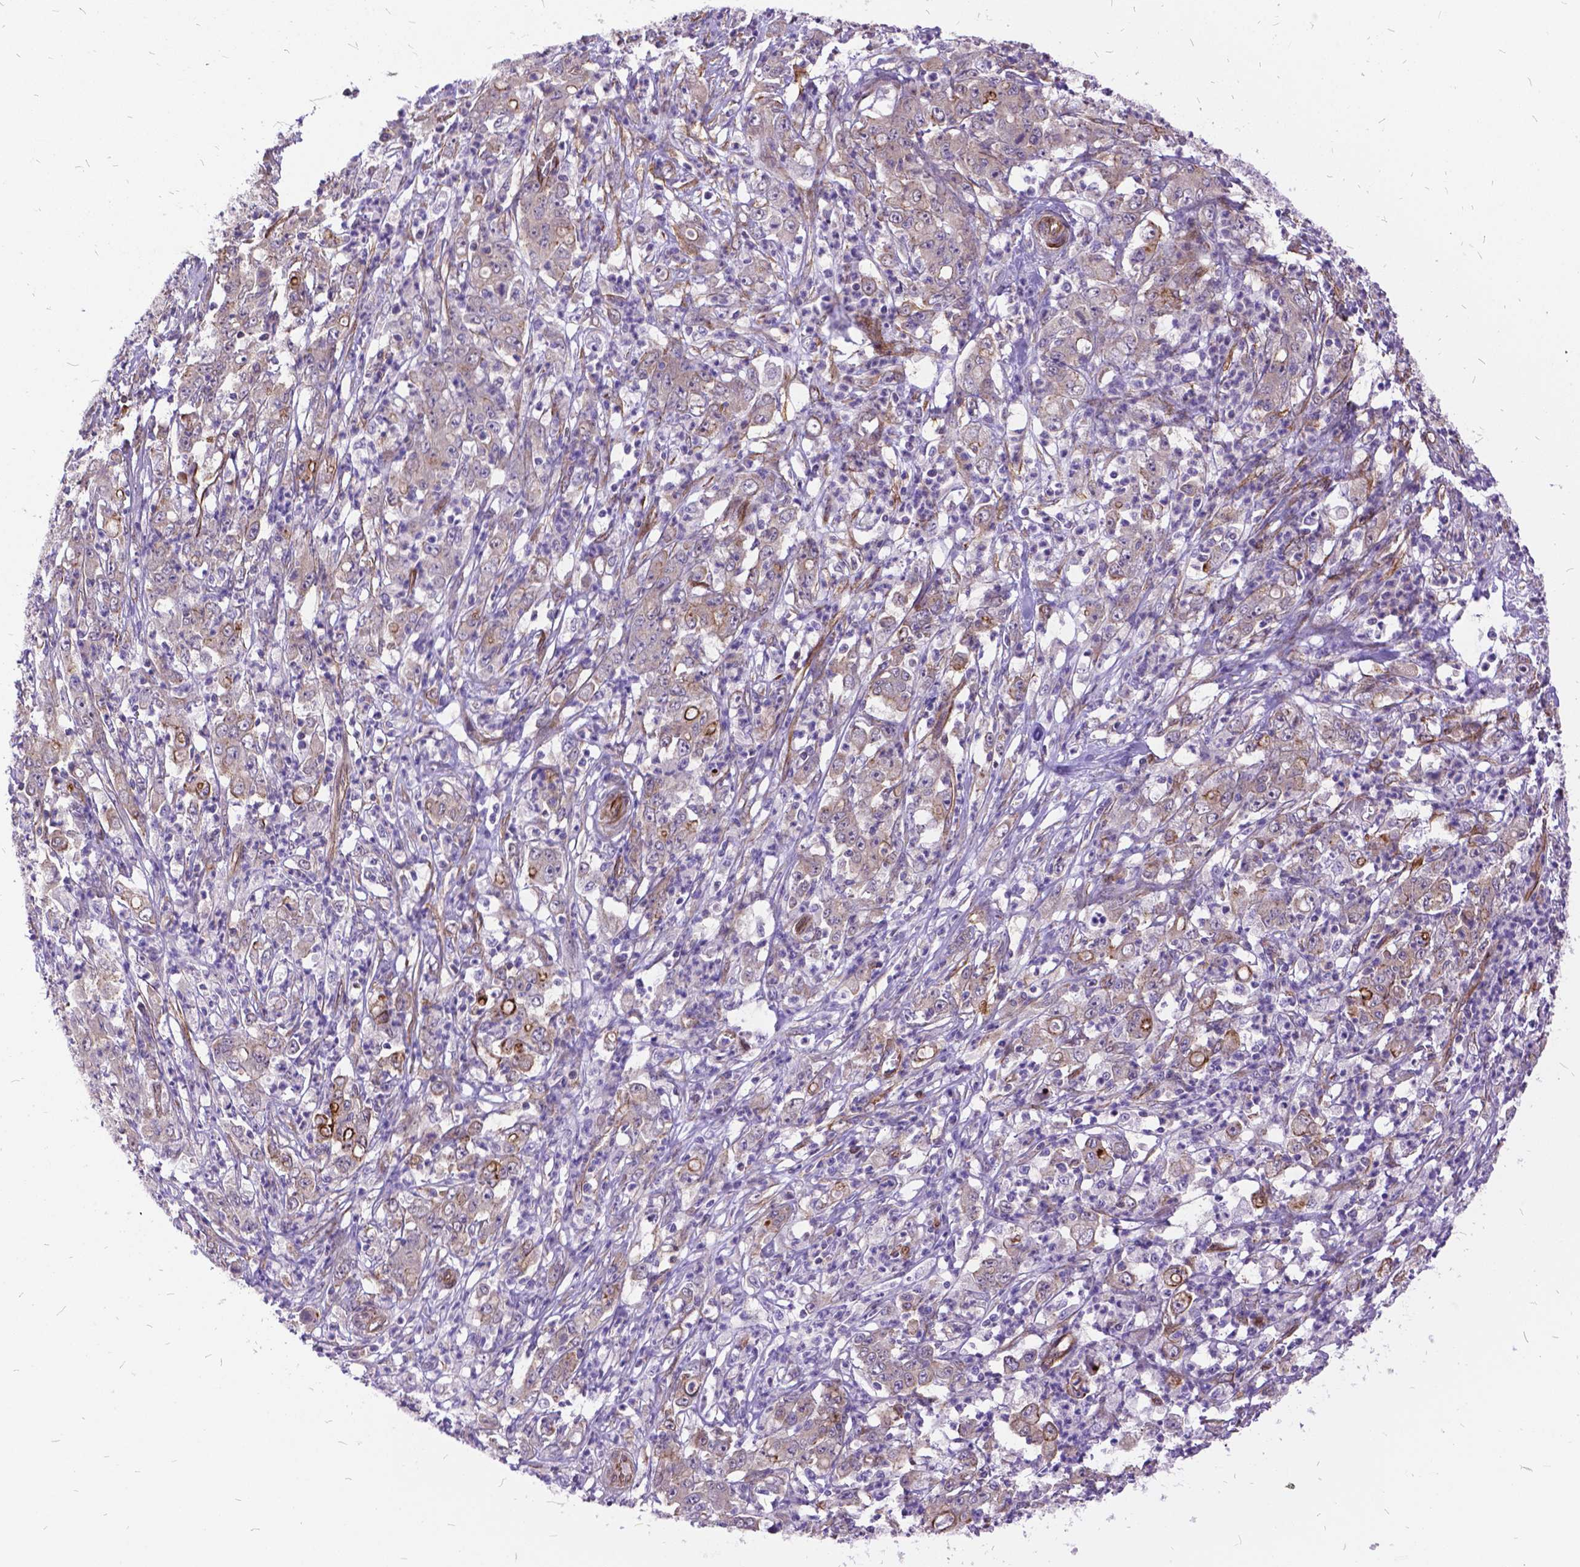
{"staining": {"intensity": "weak", "quantity": "<25%", "location": "cytoplasmic/membranous"}, "tissue": "stomach cancer", "cell_type": "Tumor cells", "image_type": "cancer", "snomed": [{"axis": "morphology", "description": "Adenocarcinoma, NOS"}, {"axis": "topography", "description": "Stomach, lower"}], "caption": "IHC of adenocarcinoma (stomach) shows no expression in tumor cells.", "gene": "GRB7", "patient": {"sex": "female", "age": 71}}